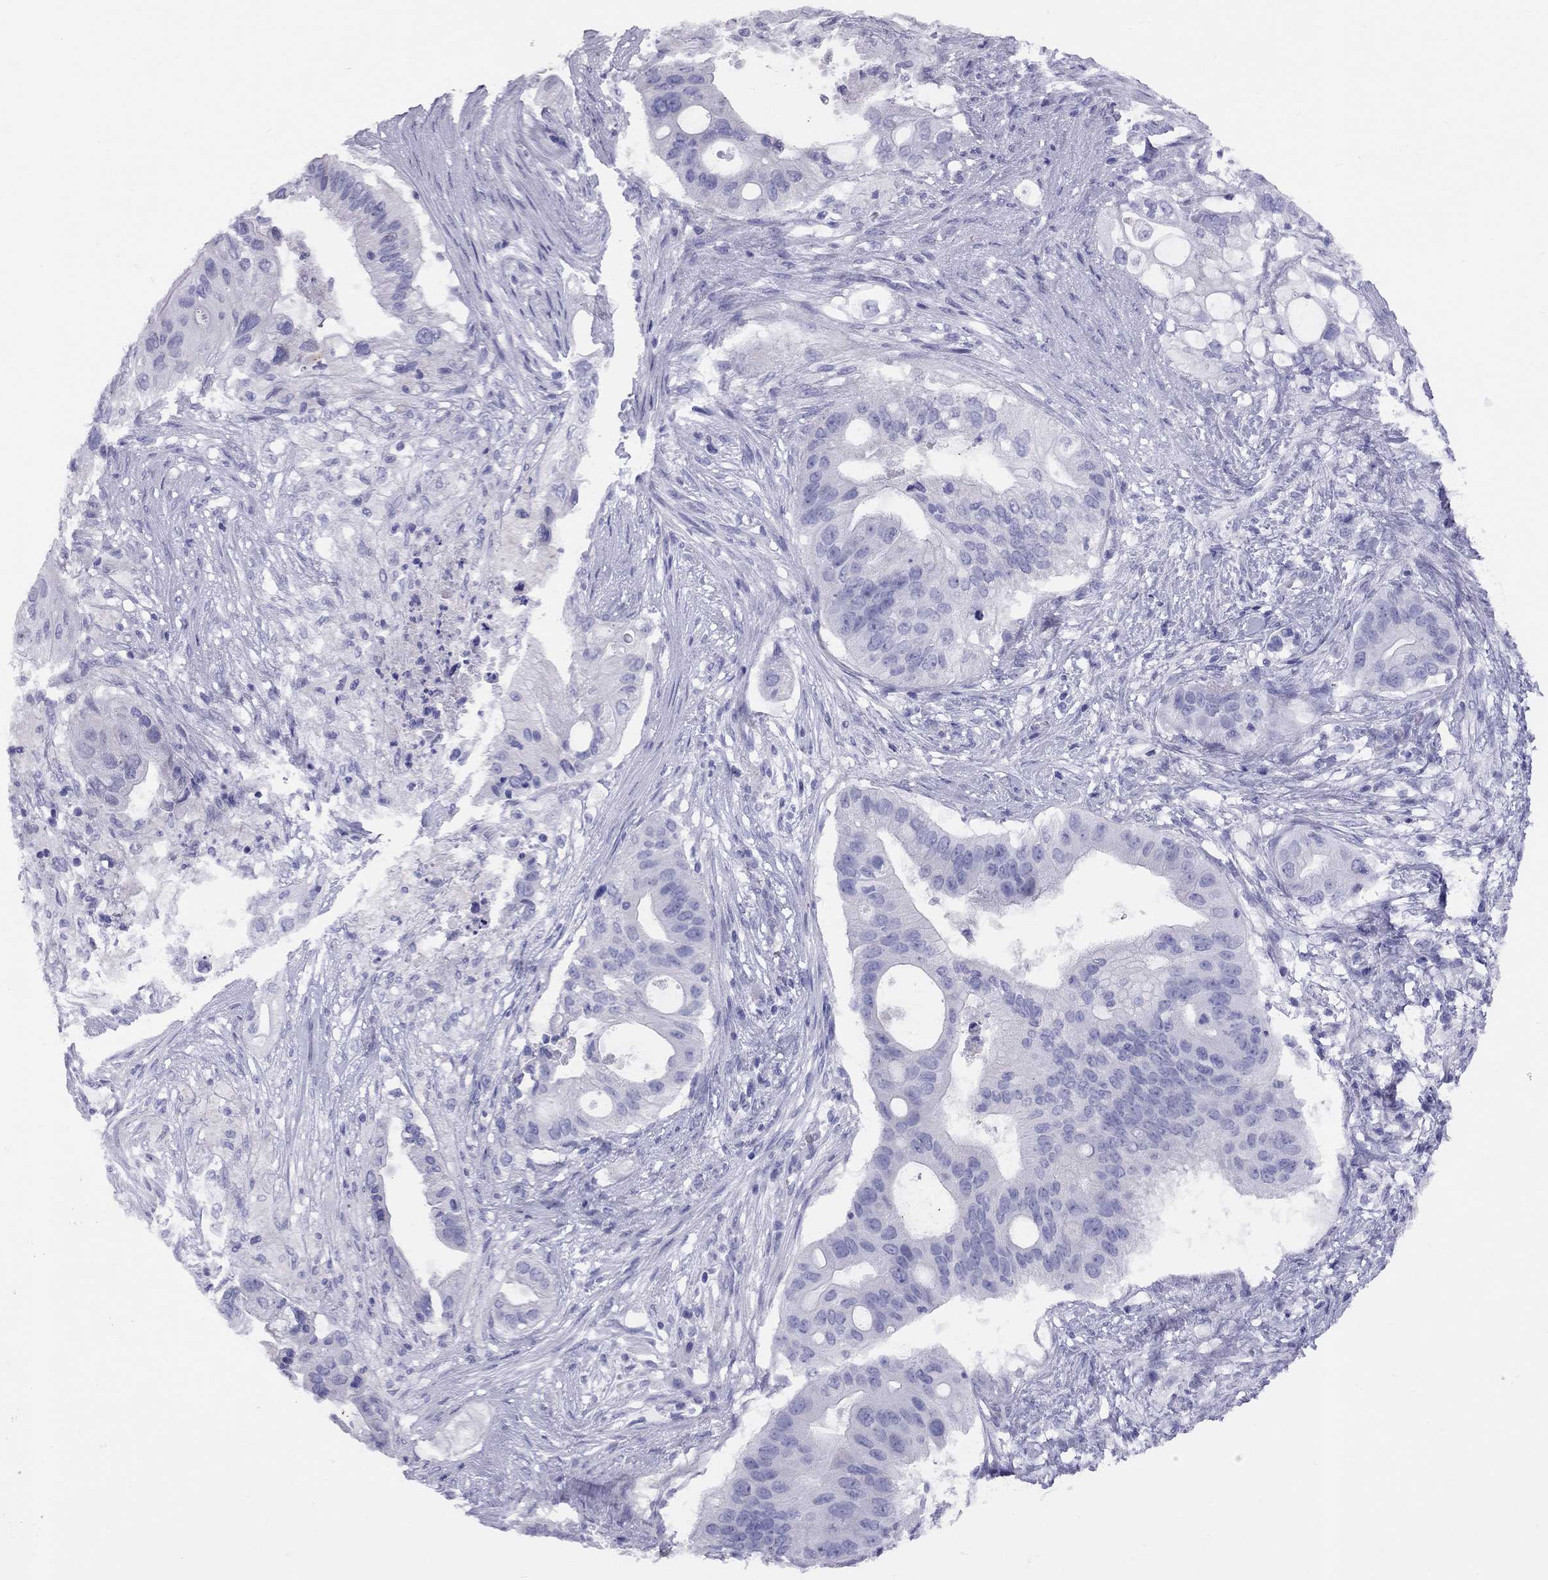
{"staining": {"intensity": "negative", "quantity": "none", "location": "none"}, "tissue": "pancreatic cancer", "cell_type": "Tumor cells", "image_type": "cancer", "snomed": [{"axis": "morphology", "description": "Adenocarcinoma, NOS"}, {"axis": "topography", "description": "Pancreas"}], "caption": "Image shows no protein expression in tumor cells of pancreatic cancer (adenocarcinoma) tissue.", "gene": "FSCN3", "patient": {"sex": "female", "age": 72}}